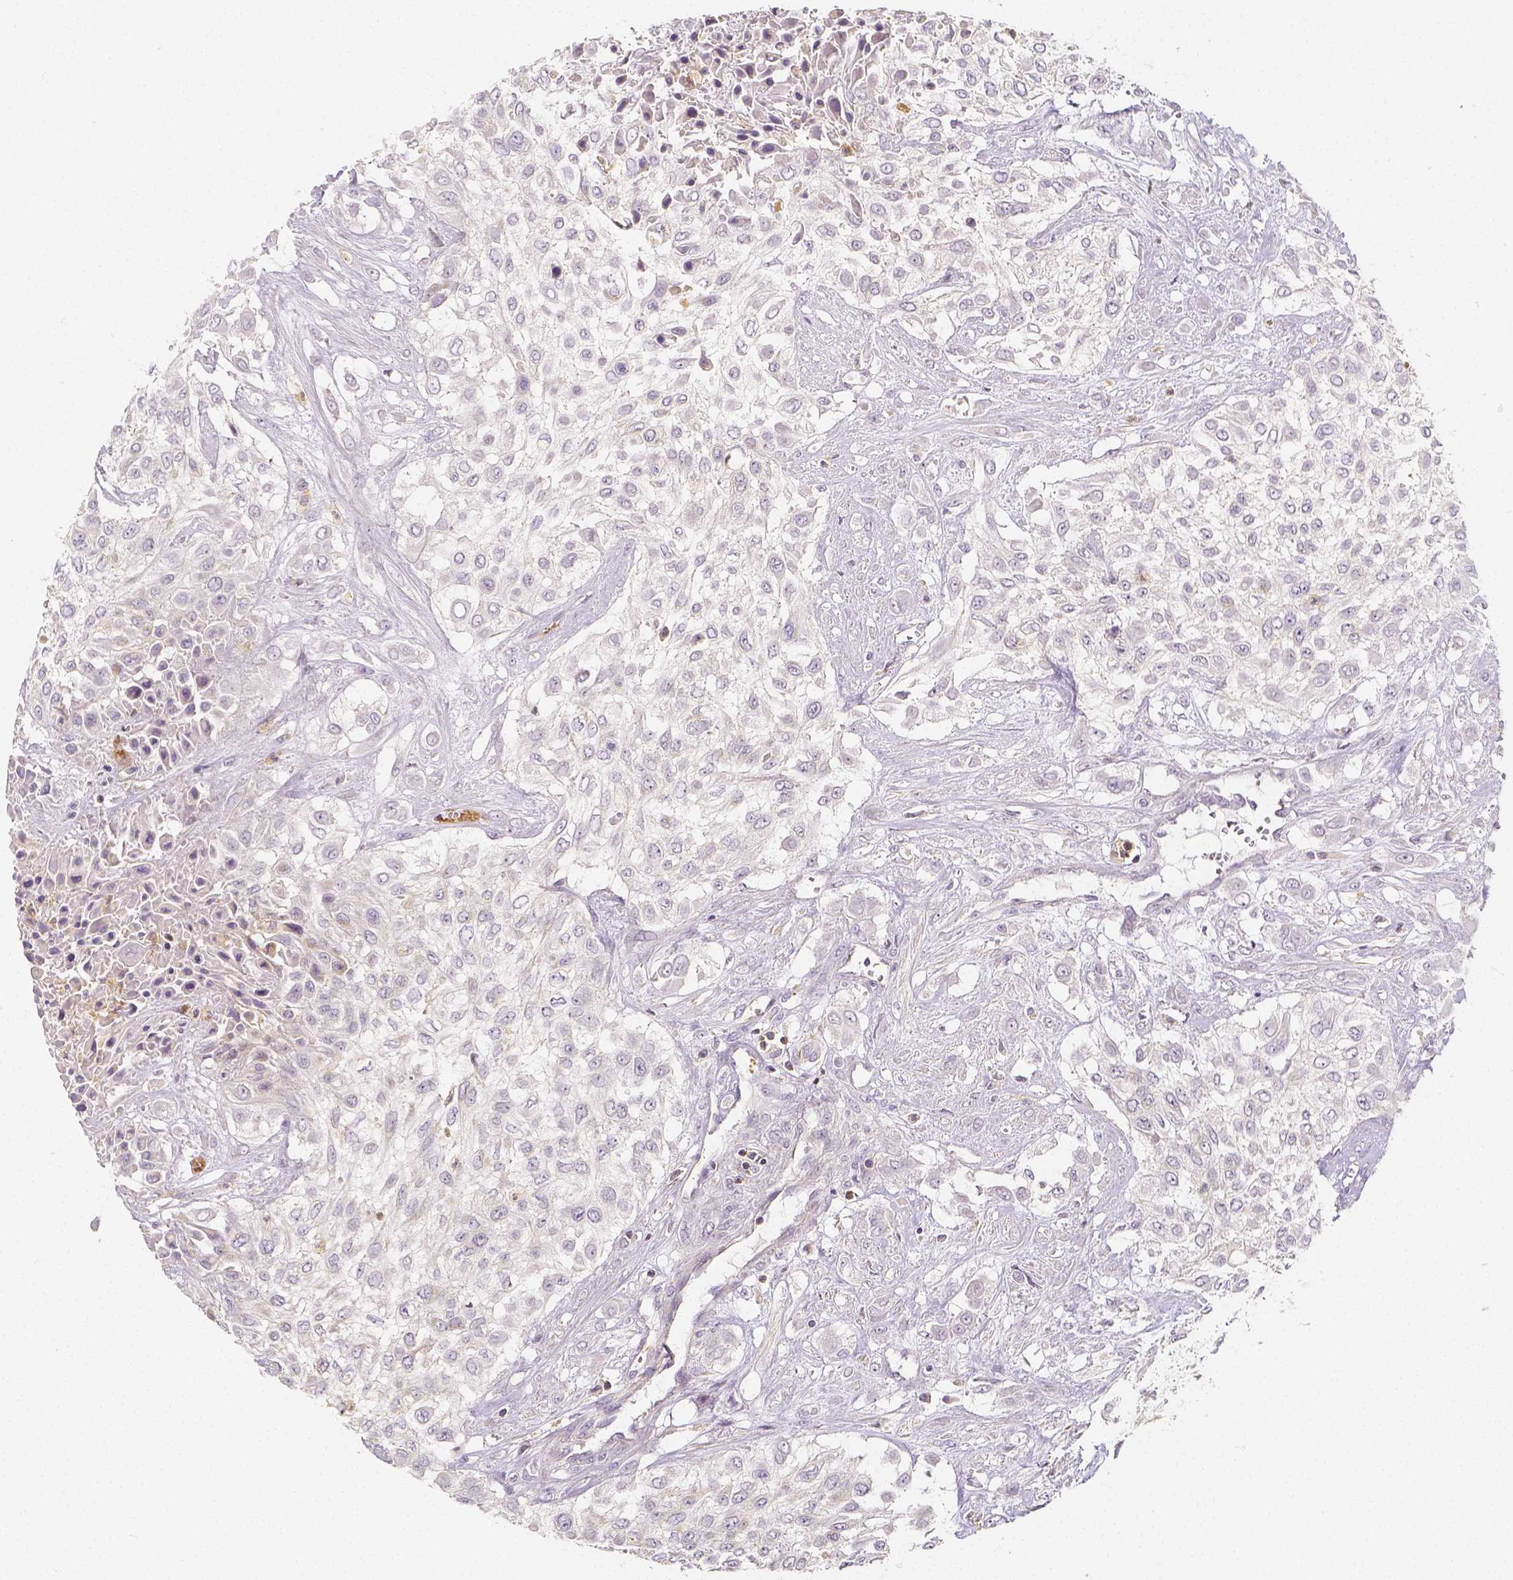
{"staining": {"intensity": "weak", "quantity": "25%-75%", "location": "cytoplasmic/membranous"}, "tissue": "urothelial cancer", "cell_type": "Tumor cells", "image_type": "cancer", "snomed": [{"axis": "morphology", "description": "Urothelial carcinoma, High grade"}, {"axis": "topography", "description": "Urinary bladder"}], "caption": "Protein expression analysis of human high-grade urothelial carcinoma reveals weak cytoplasmic/membranous staining in about 25%-75% of tumor cells.", "gene": "PTPRJ", "patient": {"sex": "male", "age": 57}}